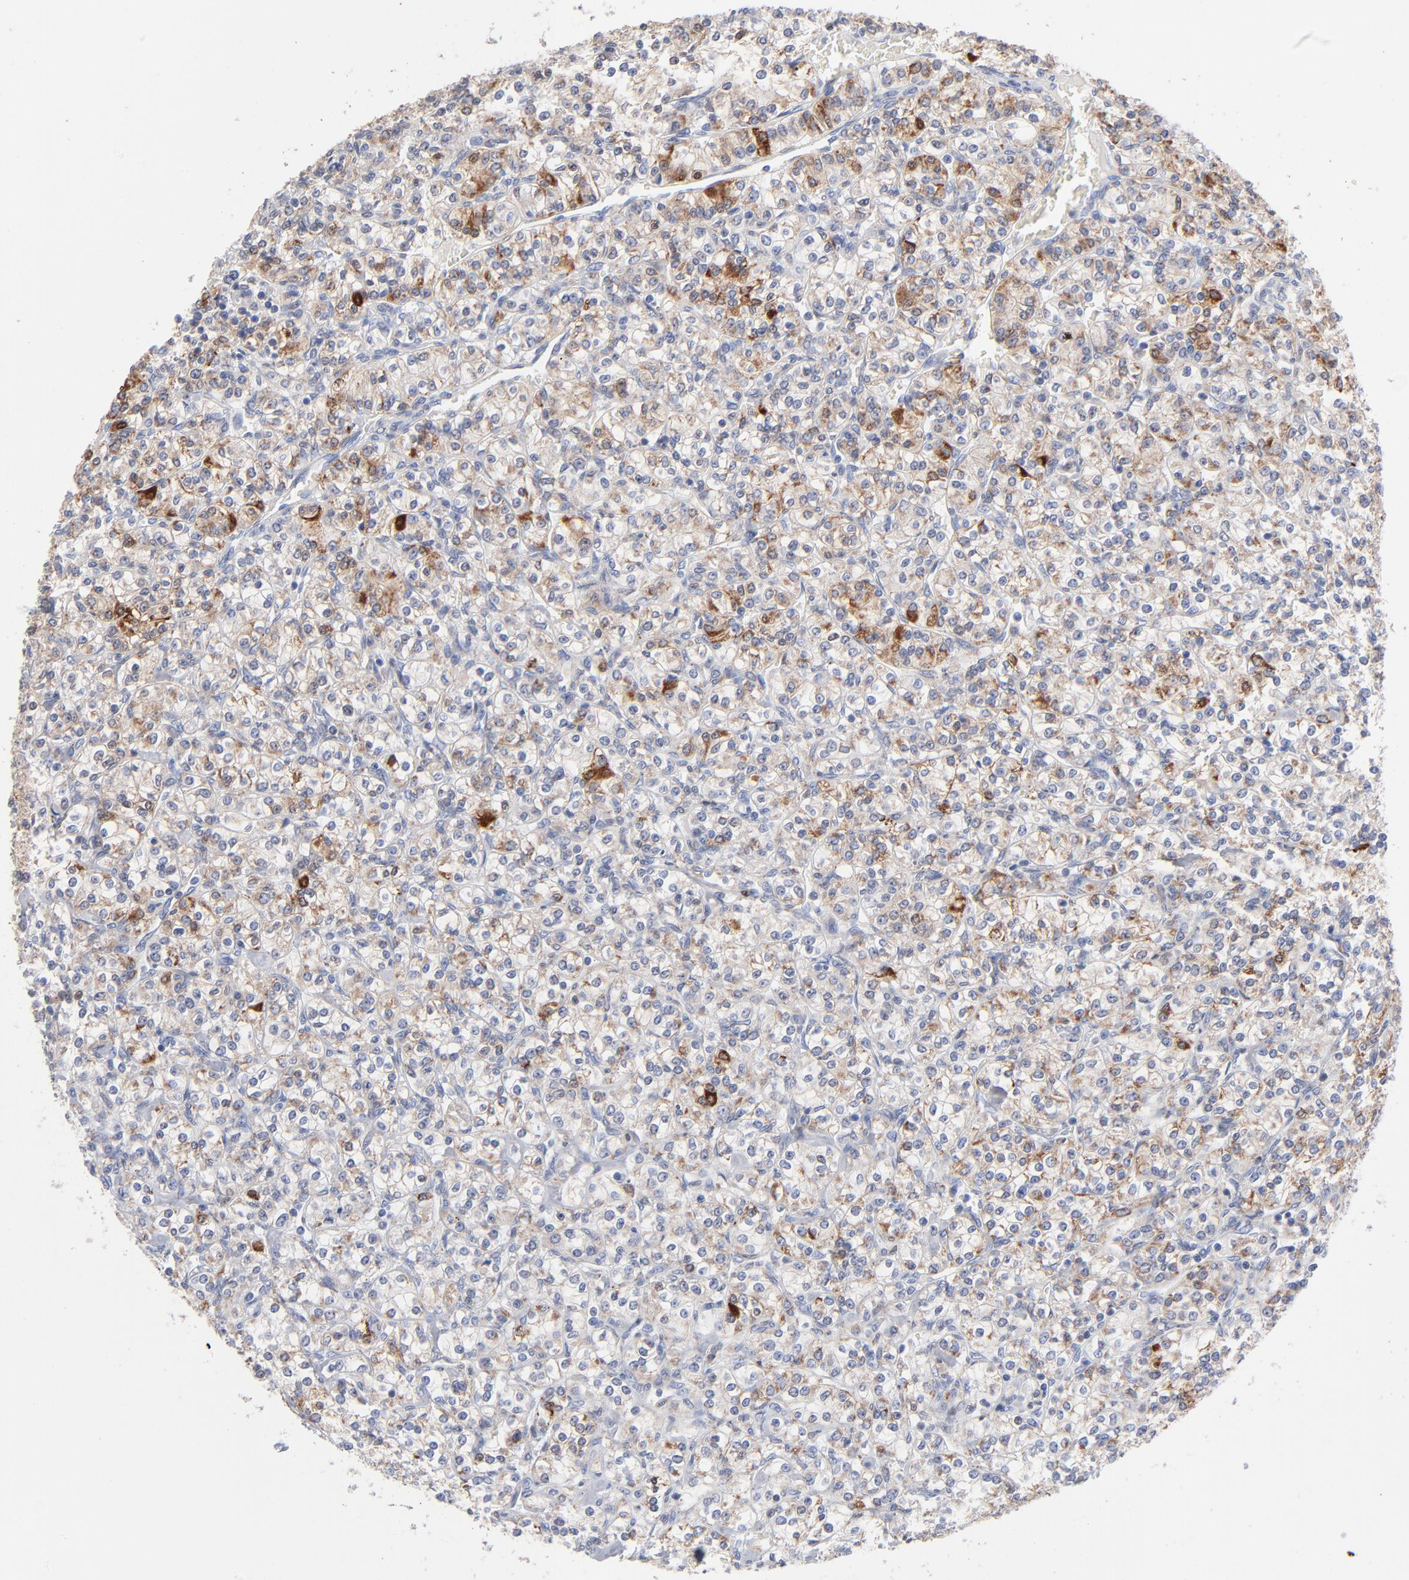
{"staining": {"intensity": "moderate", "quantity": "<25%", "location": "cytoplasmic/membranous"}, "tissue": "renal cancer", "cell_type": "Tumor cells", "image_type": "cancer", "snomed": [{"axis": "morphology", "description": "Adenocarcinoma, NOS"}, {"axis": "topography", "description": "Kidney"}], "caption": "Human renal cancer stained with a brown dye displays moderate cytoplasmic/membranous positive expression in about <25% of tumor cells.", "gene": "CHCHD10", "patient": {"sex": "male", "age": 77}}